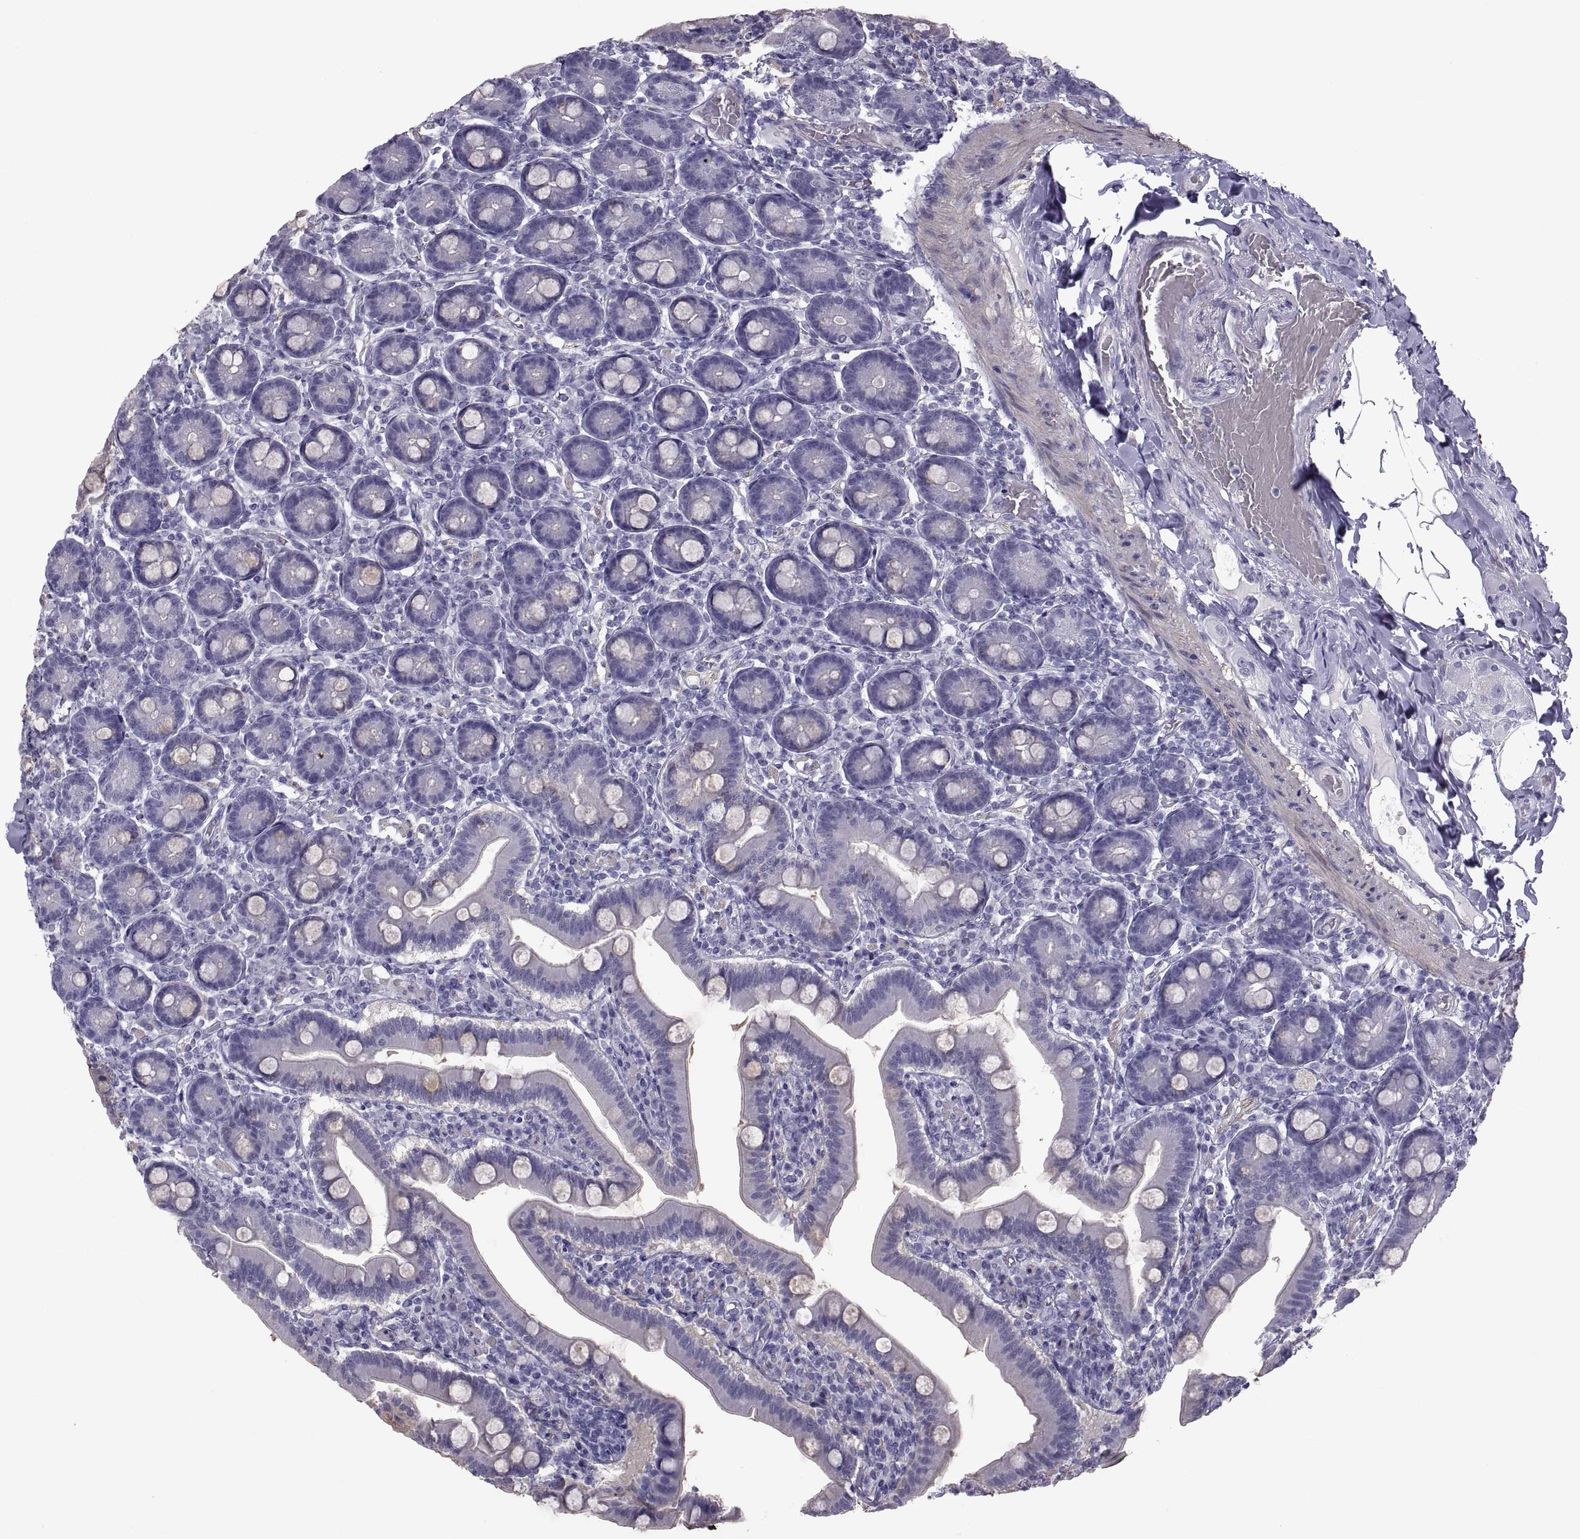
{"staining": {"intensity": "weak", "quantity": "<25%", "location": "cytoplasmic/membranous"}, "tissue": "small intestine", "cell_type": "Glandular cells", "image_type": "normal", "snomed": [{"axis": "morphology", "description": "Normal tissue, NOS"}, {"axis": "topography", "description": "Small intestine"}], "caption": "Small intestine stained for a protein using immunohistochemistry (IHC) displays no staining glandular cells.", "gene": "MAGEB1", "patient": {"sex": "male", "age": 66}}